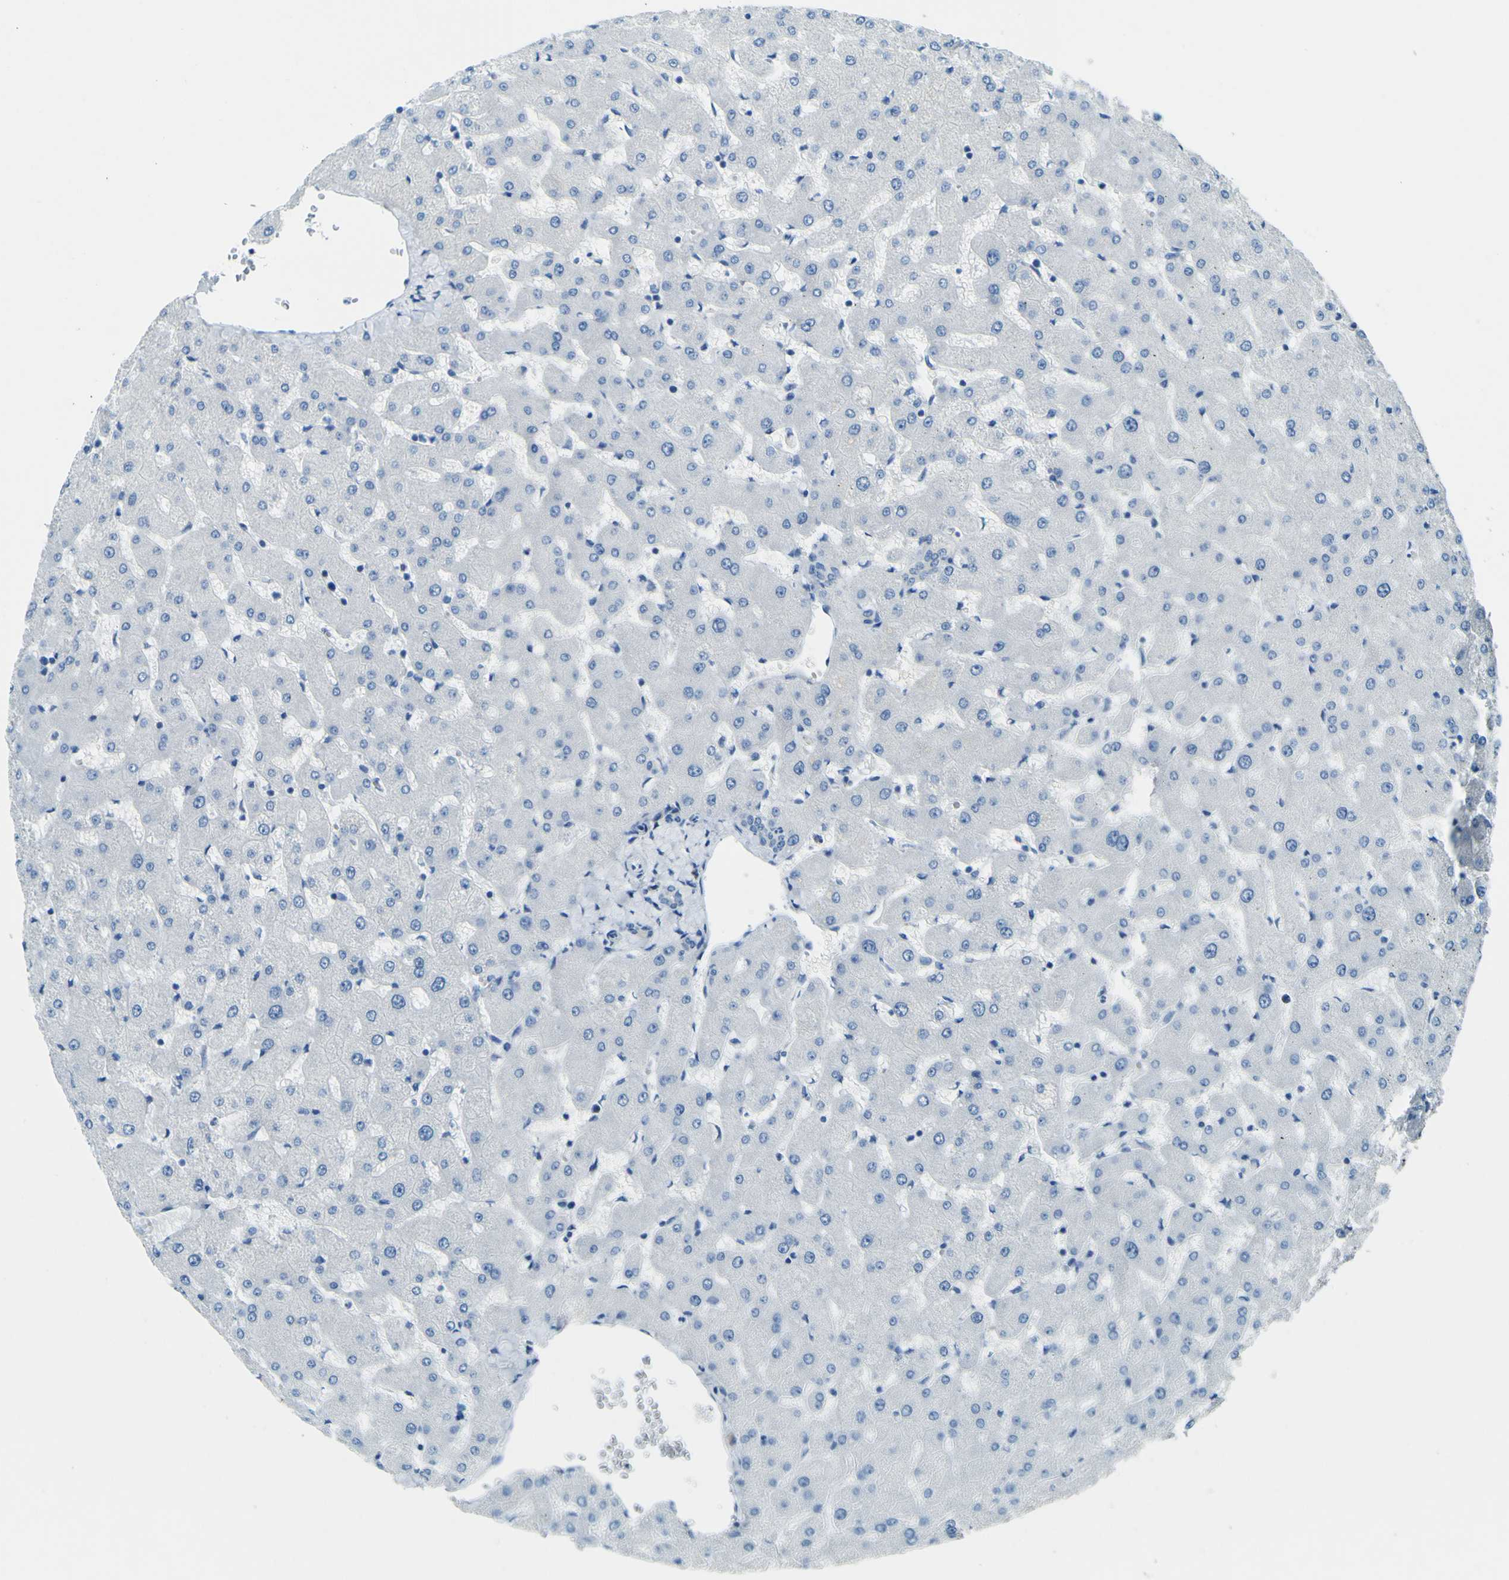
{"staining": {"intensity": "negative", "quantity": "none", "location": "none"}, "tissue": "liver", "cell_type": "Cholangiocytes", "image_type": "normal", "snomed": [{"axis": "morphology", "description": "Normal tissue, NOS"}, {"axis": "topography", "description": "Liver"}], "caption": "Cholangiocytes show no significant positivity in unremarkable liver. Brightfield microscopy of immunohistochemistry stained with DAB (brown) and hematoxylin (blue), captured at high magnification.", "gene": "SORCS1", "patient": {"sex": "female", "age": 63}}